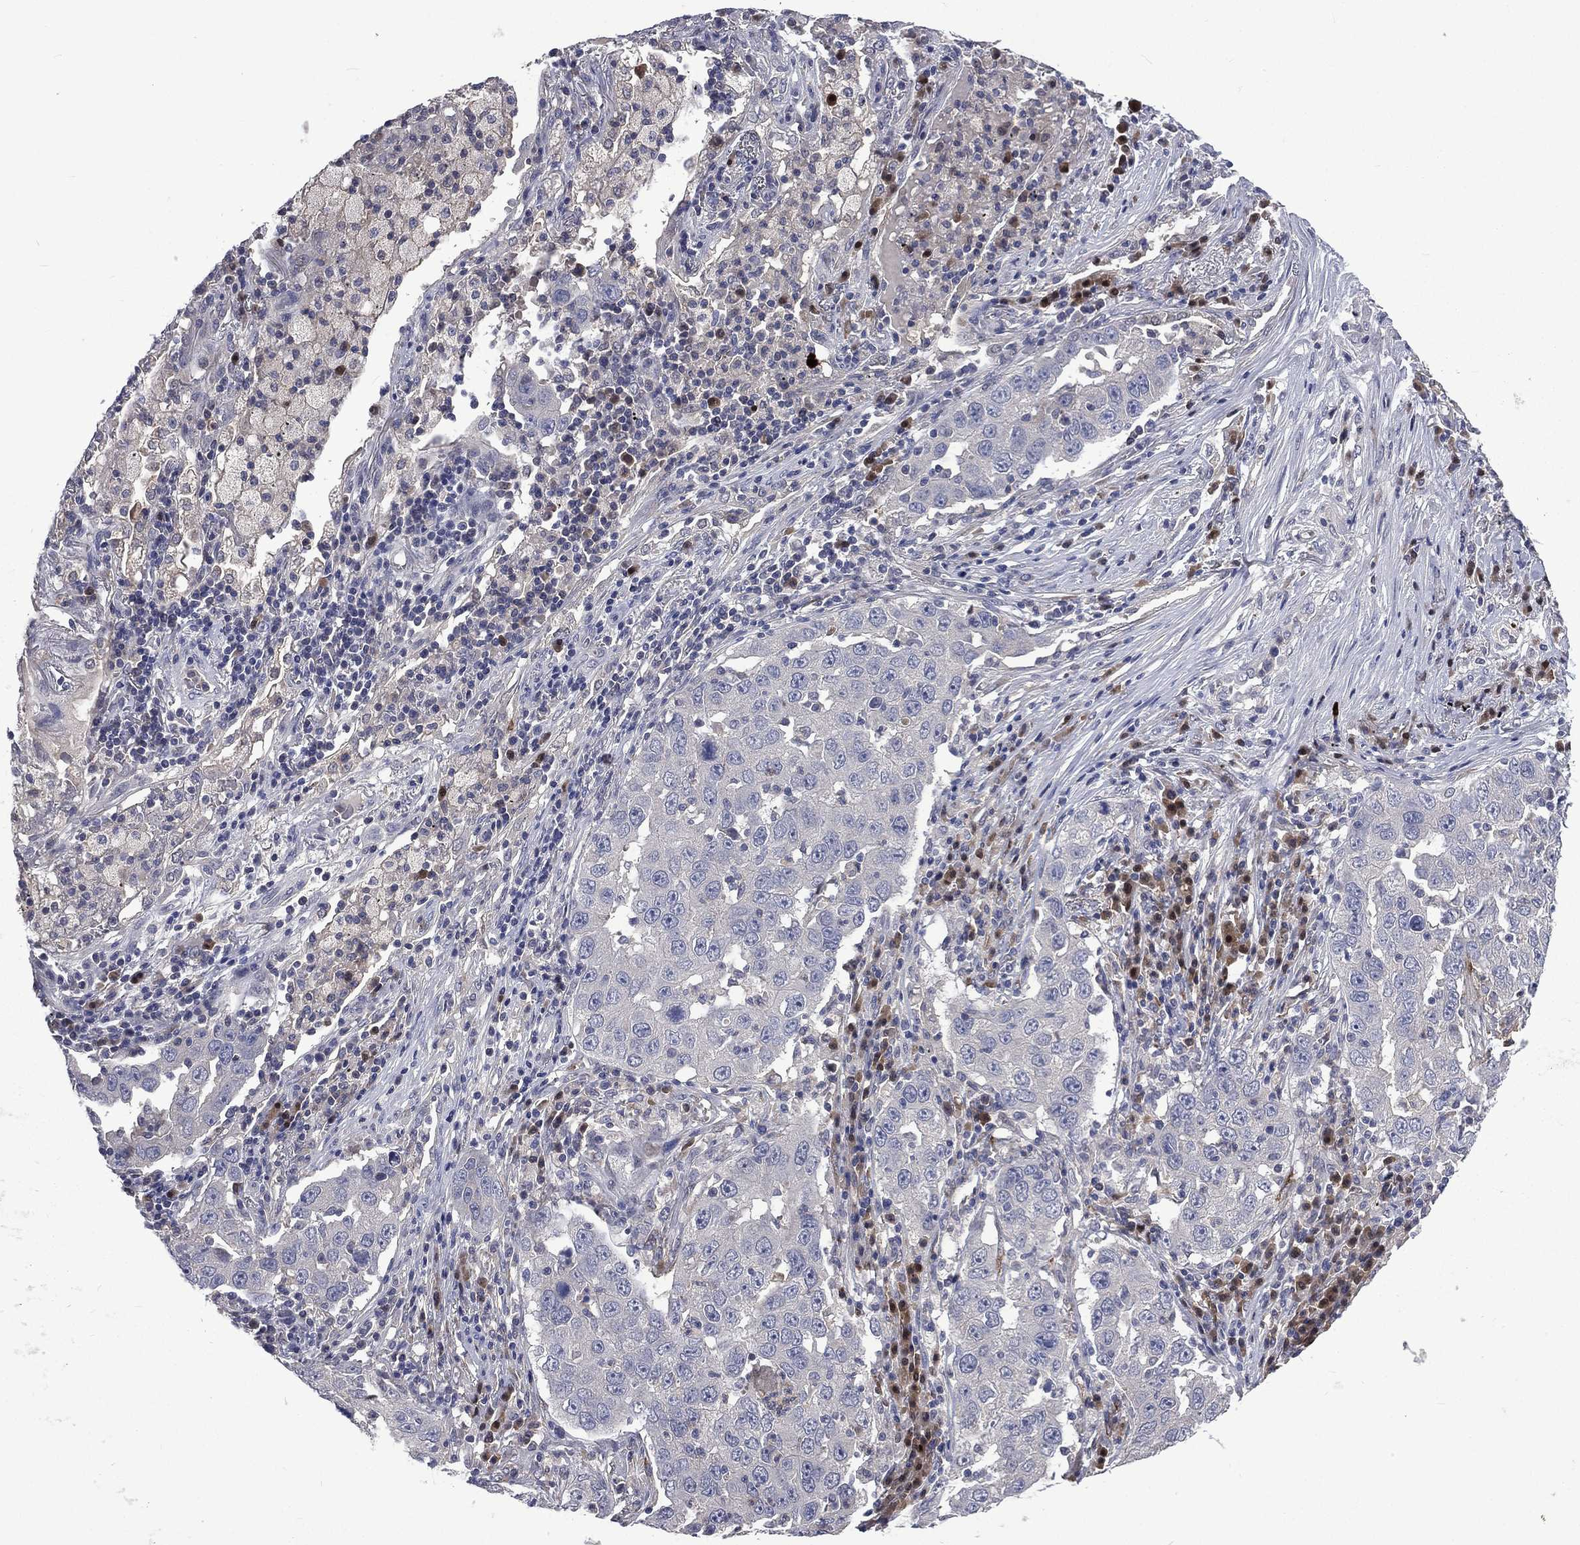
{"staining": {"intensity": "negative", "quantity": "none", "location": "none"}, "tissue": "lung cancer", "cell_type": "Tumor cells", "image_type": "cancer", "snomed": [{"axis": "morphology", "description": "Adenocarcinoma, NOS"}, {"axis": "topography", "description": "Lung"}], "caption": "Protein analysis of adenocarcinoma (lung) displays no significant staining in tumor cells.", "gene": "CA12", "patient": {"sex": "male", "age": 73}}